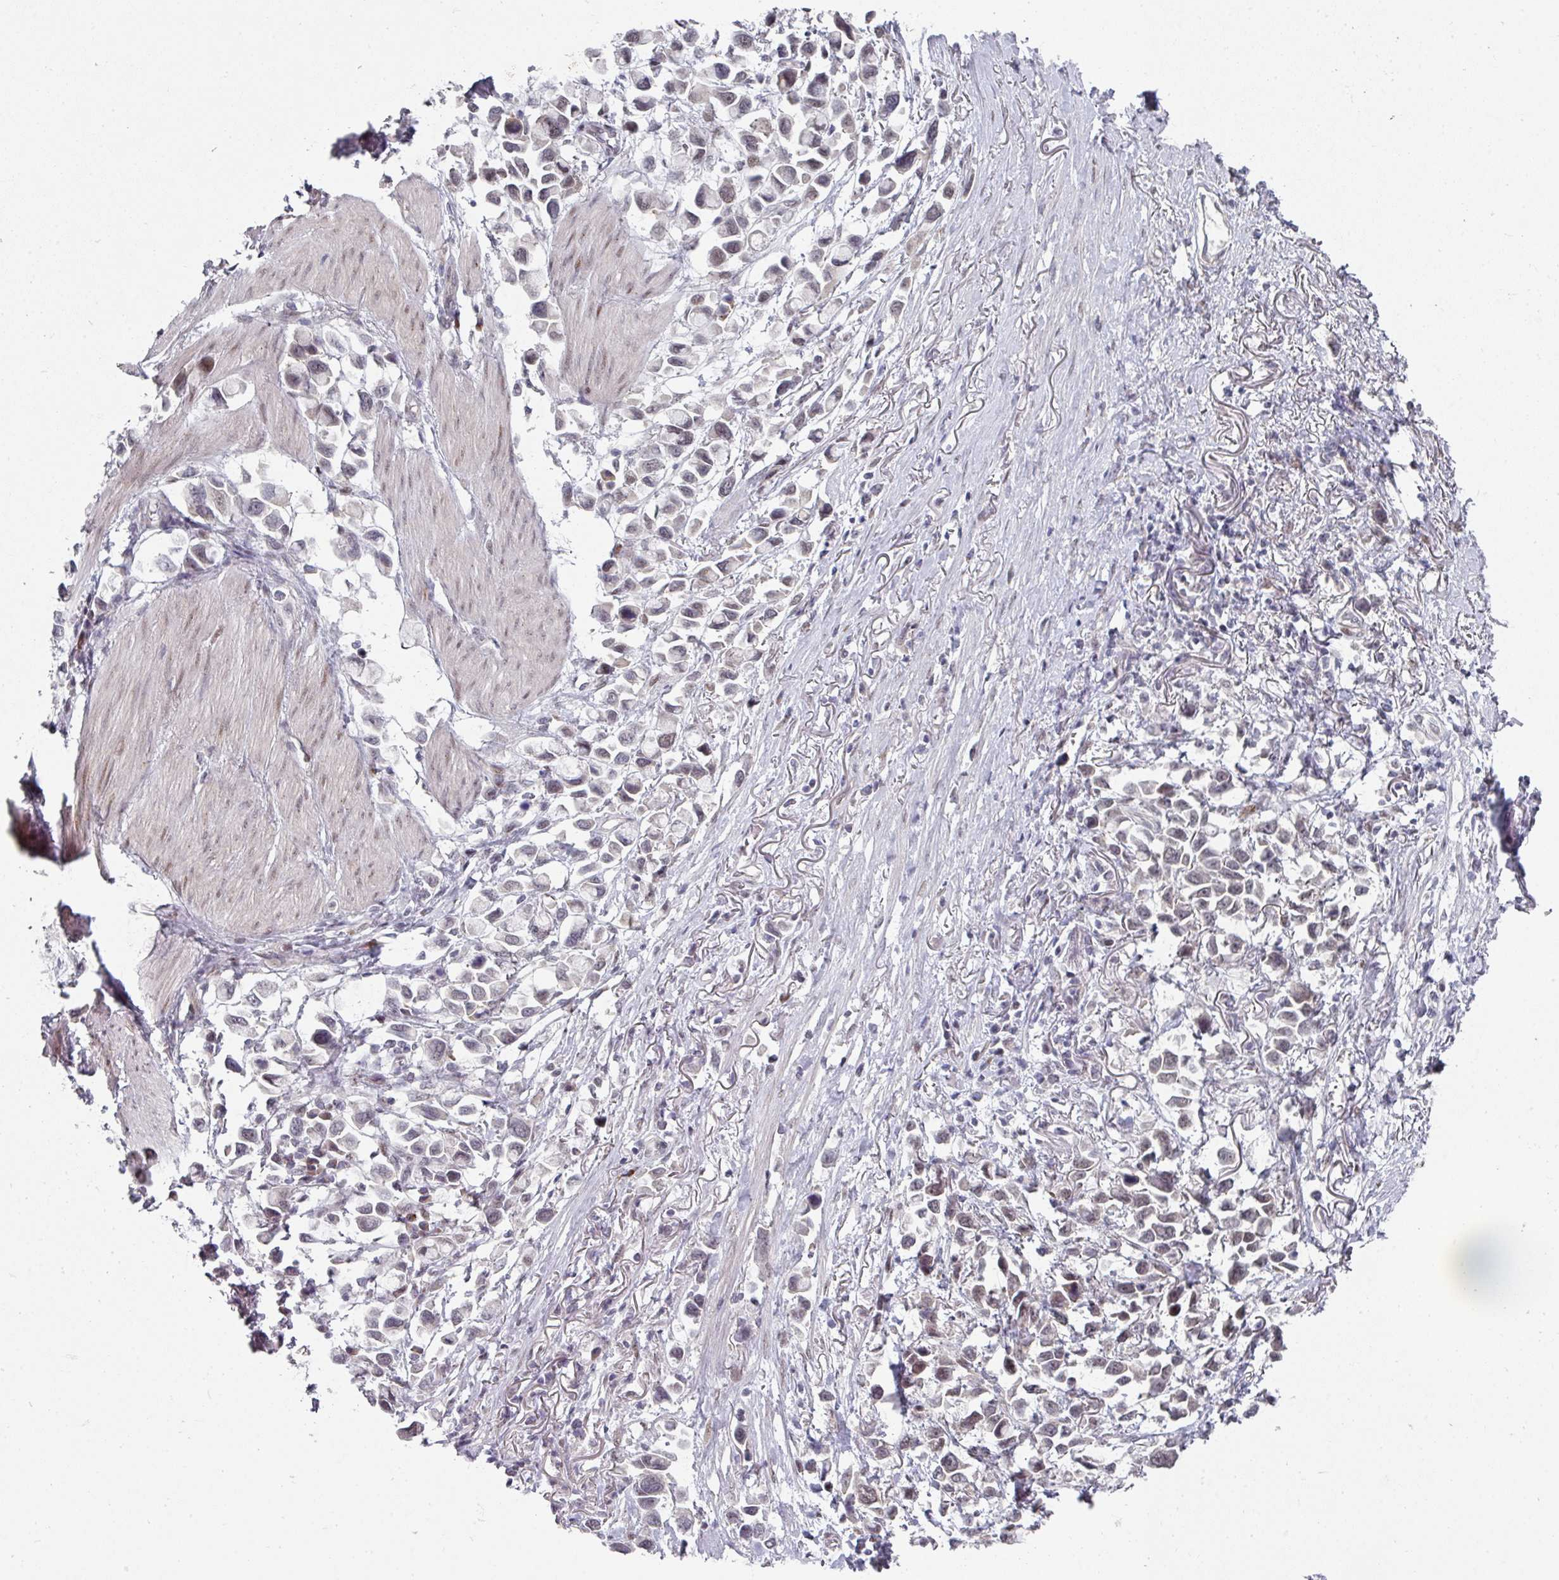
{"staining": {"intensity": "negative", "quantity": "none", "location": "none"}, "tissue": "stomach cancer", "cell_type": "Tumor cells", "image_type": "cancer", "snomed": [{"axis": "morphology", "description": "Adenocarcinoma, NOS"}, {"axis": "topography", "description": "Stomach"}], "caption": "This is an immunohistochemistry (IHC) photomicrograph of human adenocarcinoma (stomach). There is no staining in tumor cells.", "gene": "TMCC1", "patient": {"sex": "female", "age": 81}}